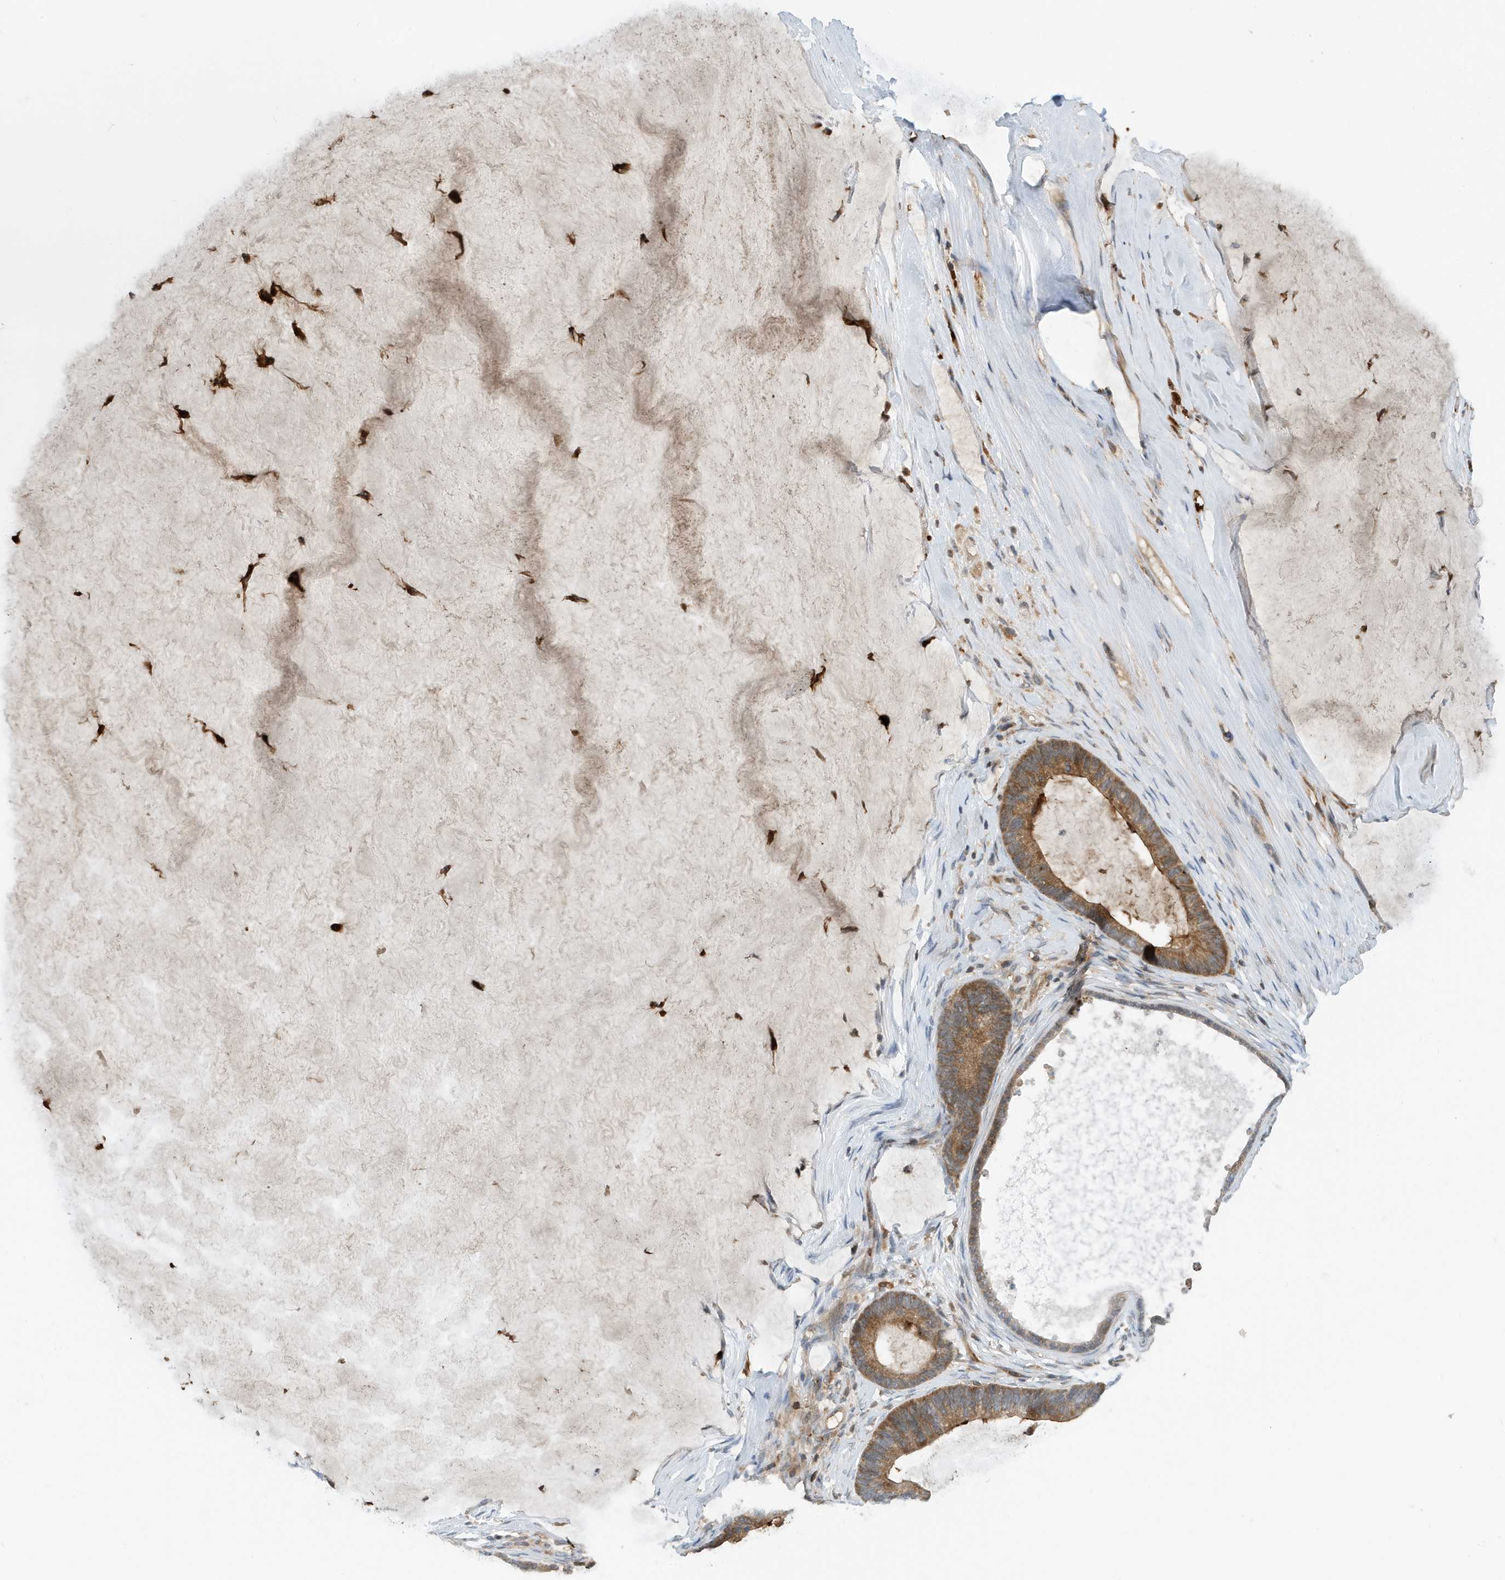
{"staining": {"intensity": "moderate", "quantity": ">75%", "location": "cytoplasmic/membranous"}, "tissue": "ovarian cancer", "cell_type": "Tumor cells", "image_type": "cancer", "snomed": [{"axis": "morphology", "description": "Cystadenocarcinoma, mucinous, NOS"}, {"axis": "topography", "description": "Ovary"}], "caption": "Ovarian cancer stained with a brown dye exhibits moderate cytoplasmic/membranous positive positivity in about >75% of tumor cells.", "gene": "NSUN3", "patient": {"sex": "female", "age": 61}}